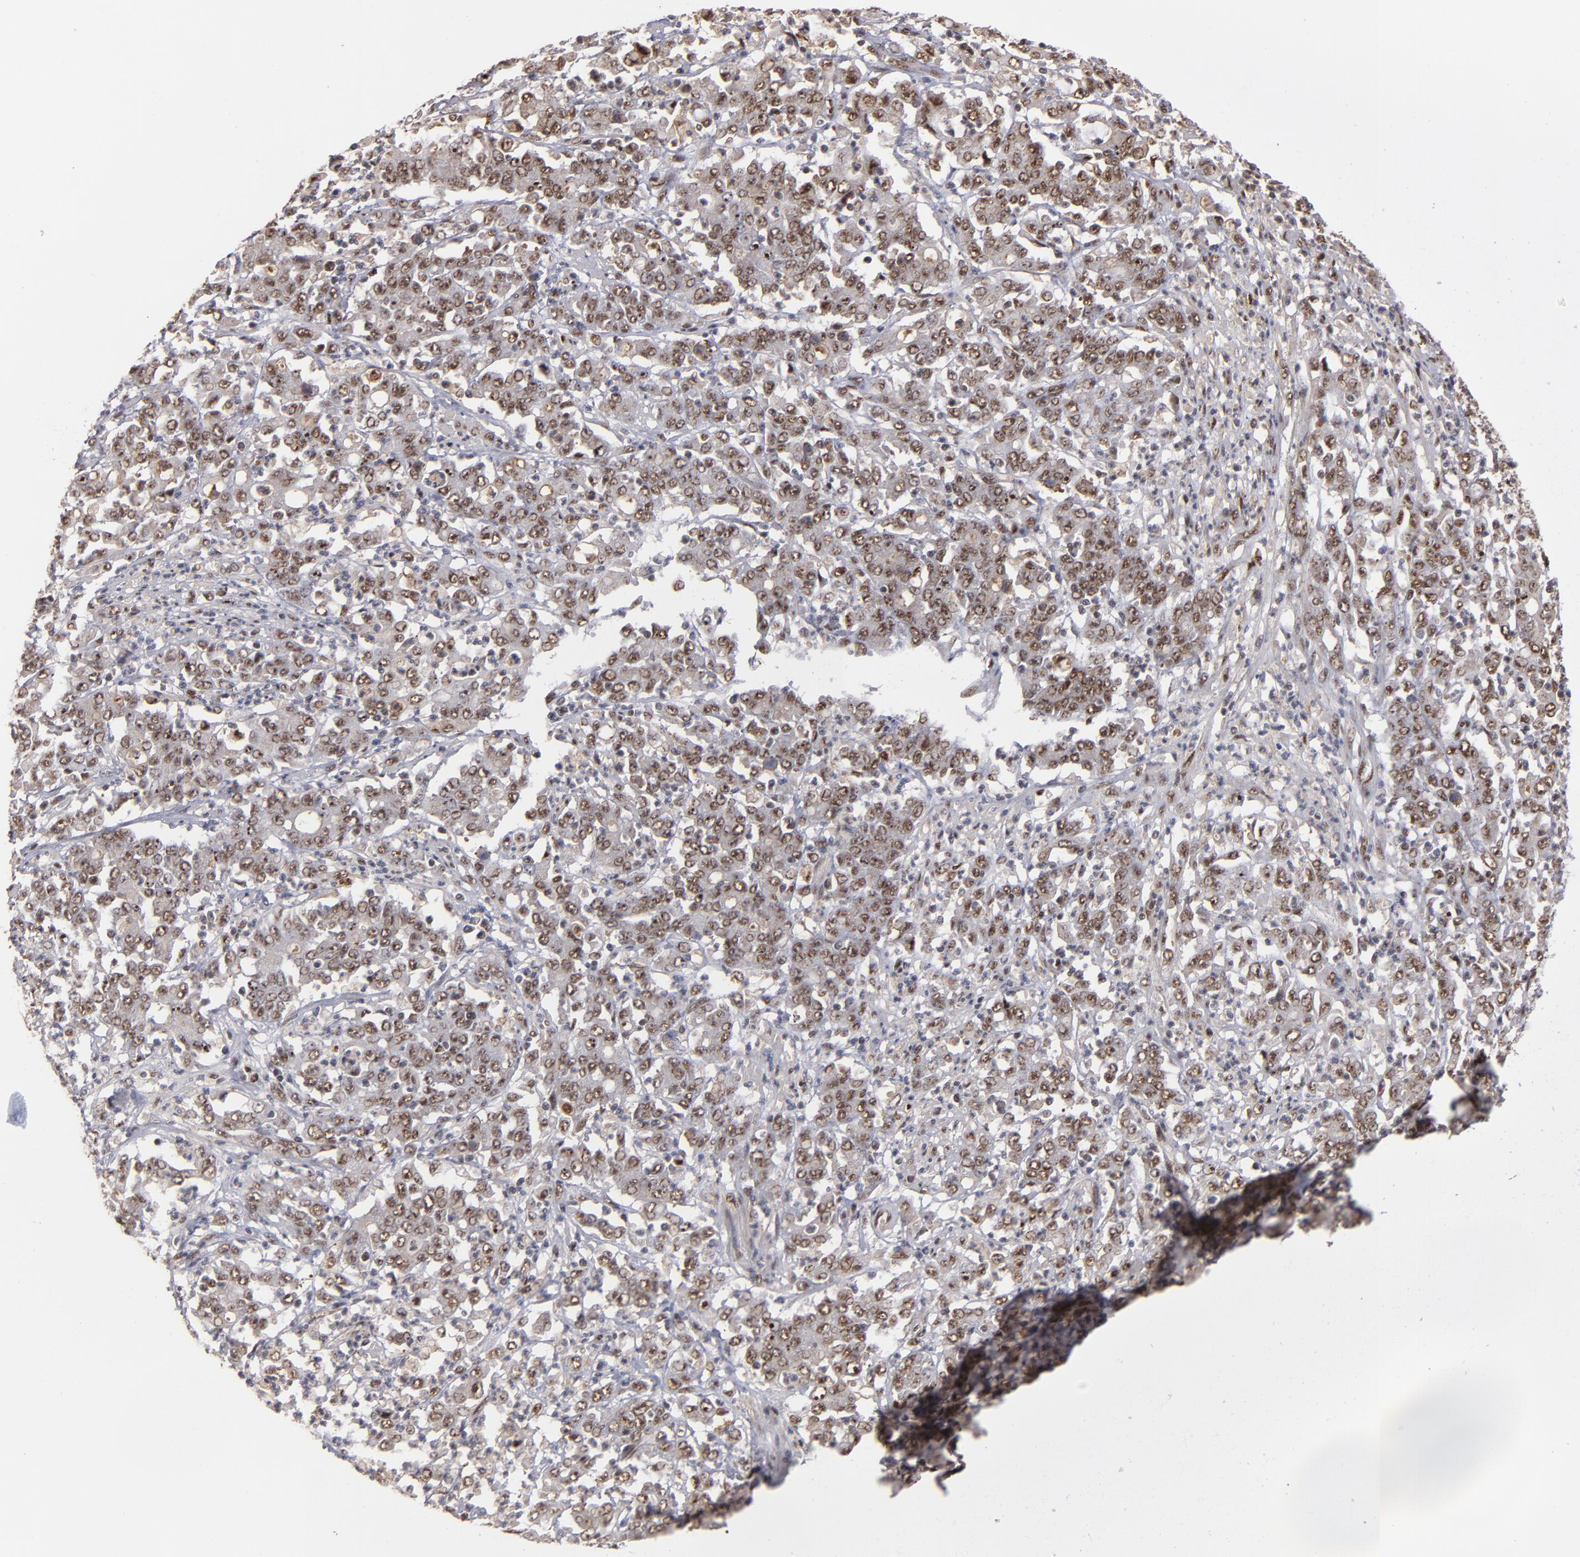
{"staining": {"intensity": "moderate", "quantity": "25%-75%", "location": "nuclear"}, "tissue": "stomach cancer", "cell_type": "Tumor cells", "image_type": "cancer", "snomed": [{"axis": "morphology", "description": "Adenocarcinoma, NOS"}, {"axis": "topography", "description": "Stomach, lower"}], "caption": "Immunohistochemical staining of stomach cancer reveals moderate nuclear protein staining in about 25%-75% of tumor cells. (DAB (3,3'-diaminobenzidine) = brown stain, brightfield microscopy at high magnification).", "gene": "ZNF234", "patient": {"sex": "female", "age": 71}}